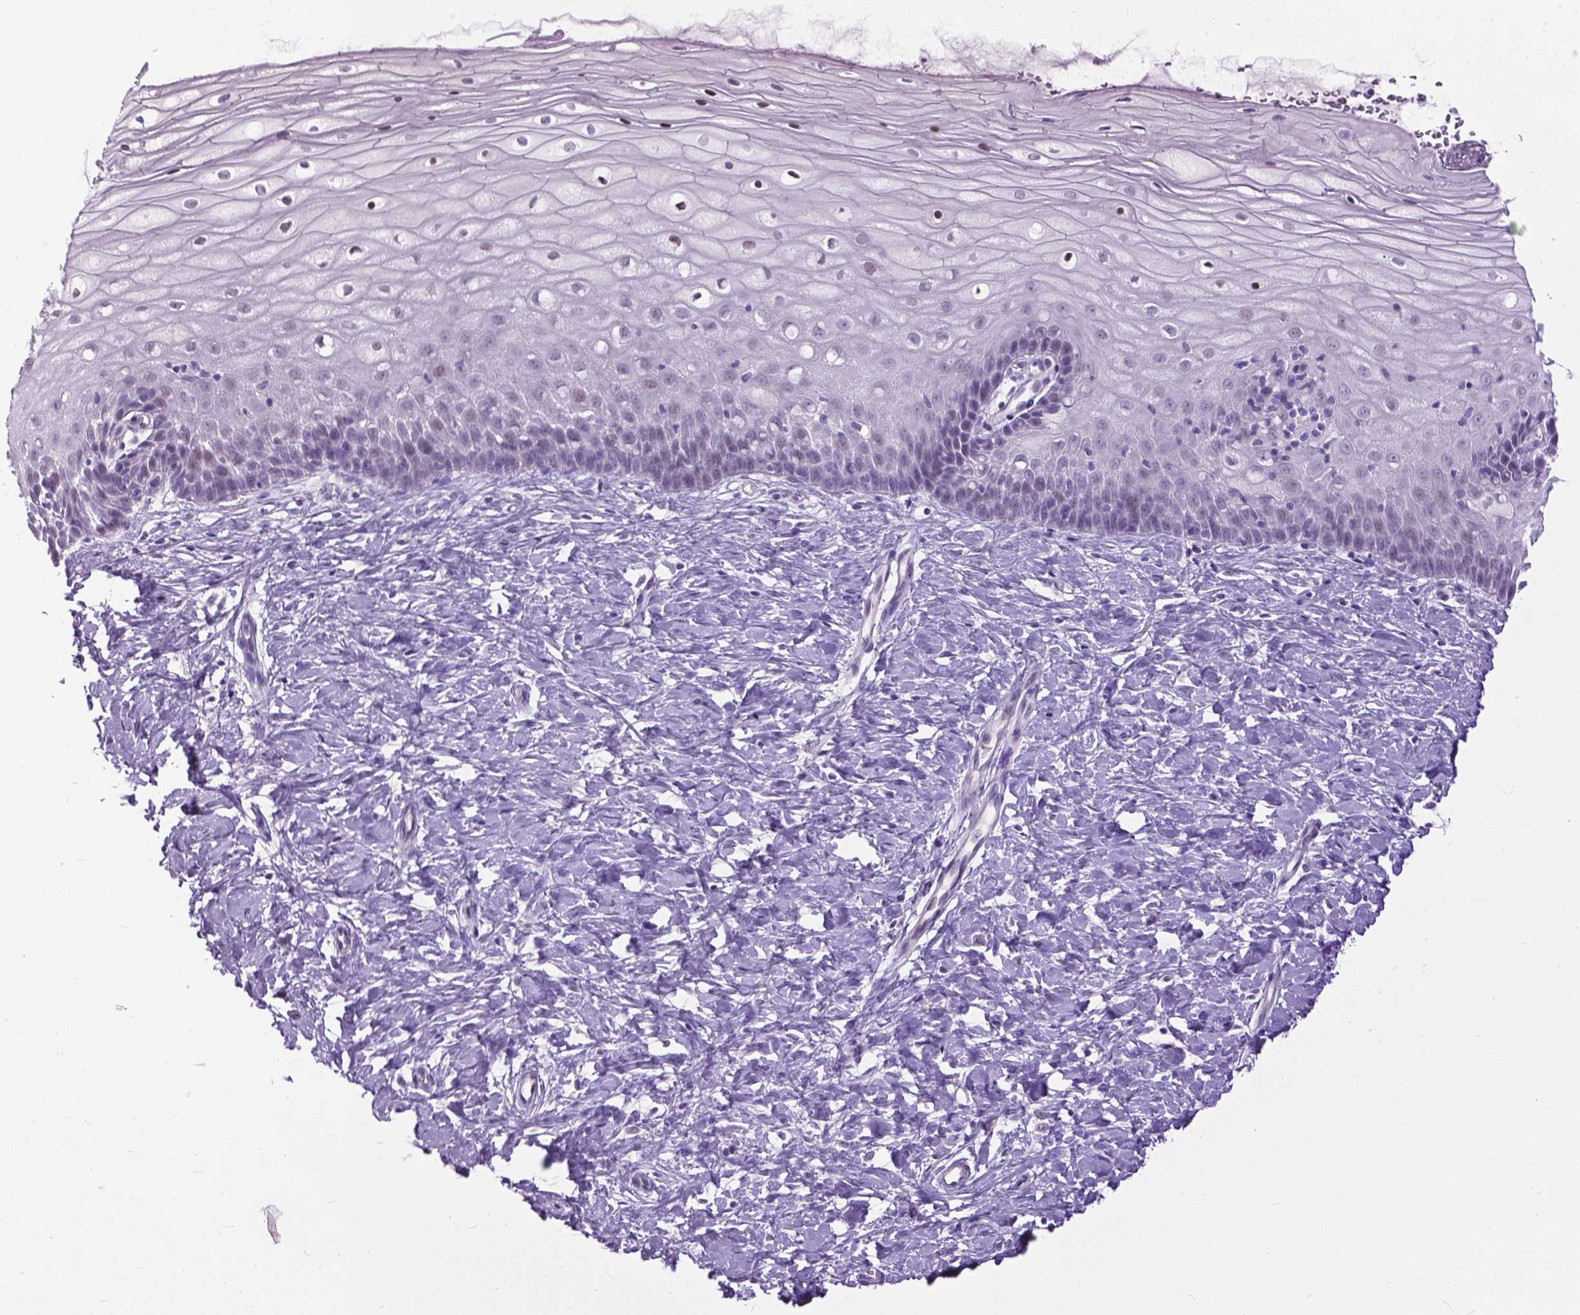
{"staining": {"intensity": "weak", "quantity": ">75%", "location": "nuclear"}, "tissue": "cervix", "cell_type": "Glandular cells", "image_type": "normal", "snomed": [{"axis": "morphology", "description": "Normal tissue, NOS"}, {"axis": "topography", "description": "Cervix"}], "caption": "Immunohistochemical staining of unremarkable human cervix reveals >75% levels of weak nuclear protein expression in about >75% of glandular cells.", "gene": "PROB1", "patient": {"sex": "female", "age": 37}}